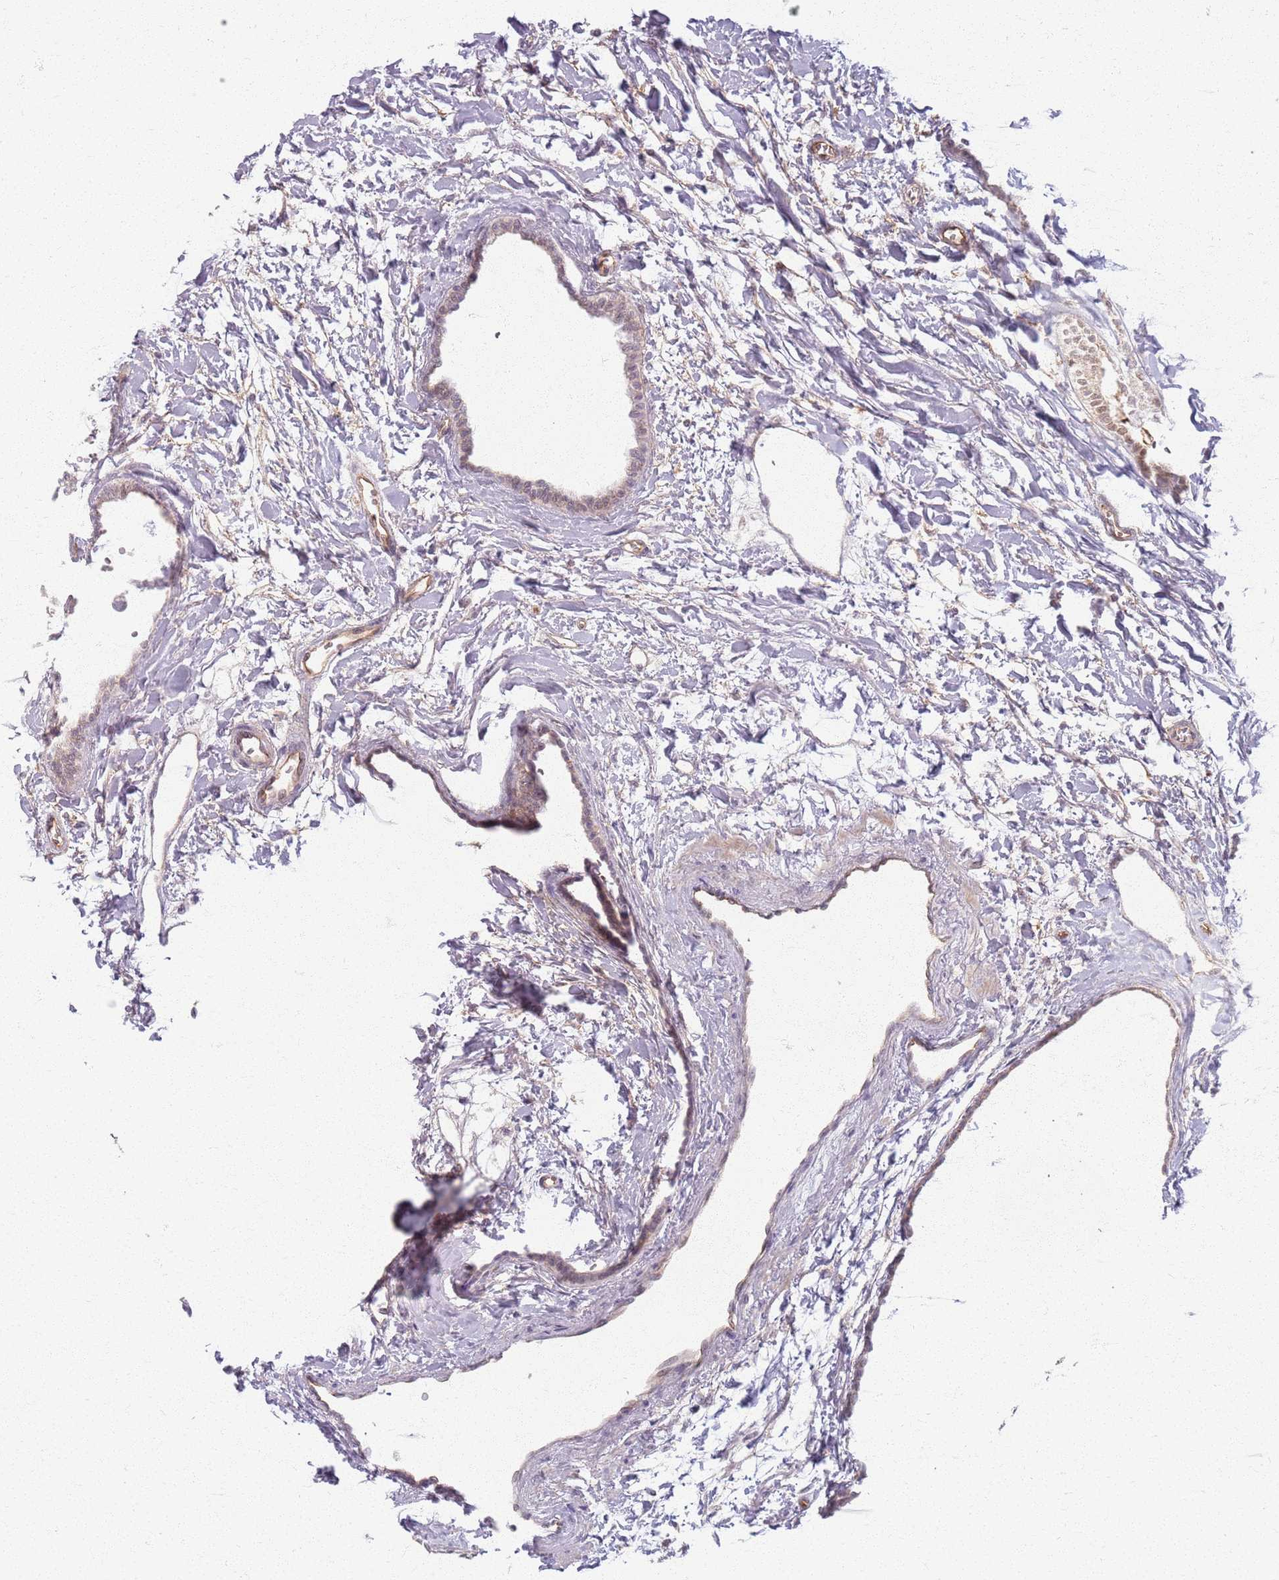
{"staining": {"intensity": "weak", "quantity": "25%-75%", "location": "nuclear"}, "tissue": "testis", "cell_type": "Cells in seminiferous ducts", "image_type": "normal", "snomed": [{"axis": "morphology", "description": "Normal tissue, NOS"}, {"axis": "morphology", "description": "Adenocarcinoma, metastatic, NOS"}, {"axis": "topography", "description": "Testis"}], "caption": "A brown stain shows weak nuclear expression of a protein in cells in seminiferous ducts of benign testis. The staining was performed using DAB, with brown indicating positive protein expression. Nuclei are stained blue with hematoxylin.", "gene": "KCNA5", "patient": {"sex": "male", "age": 26}}